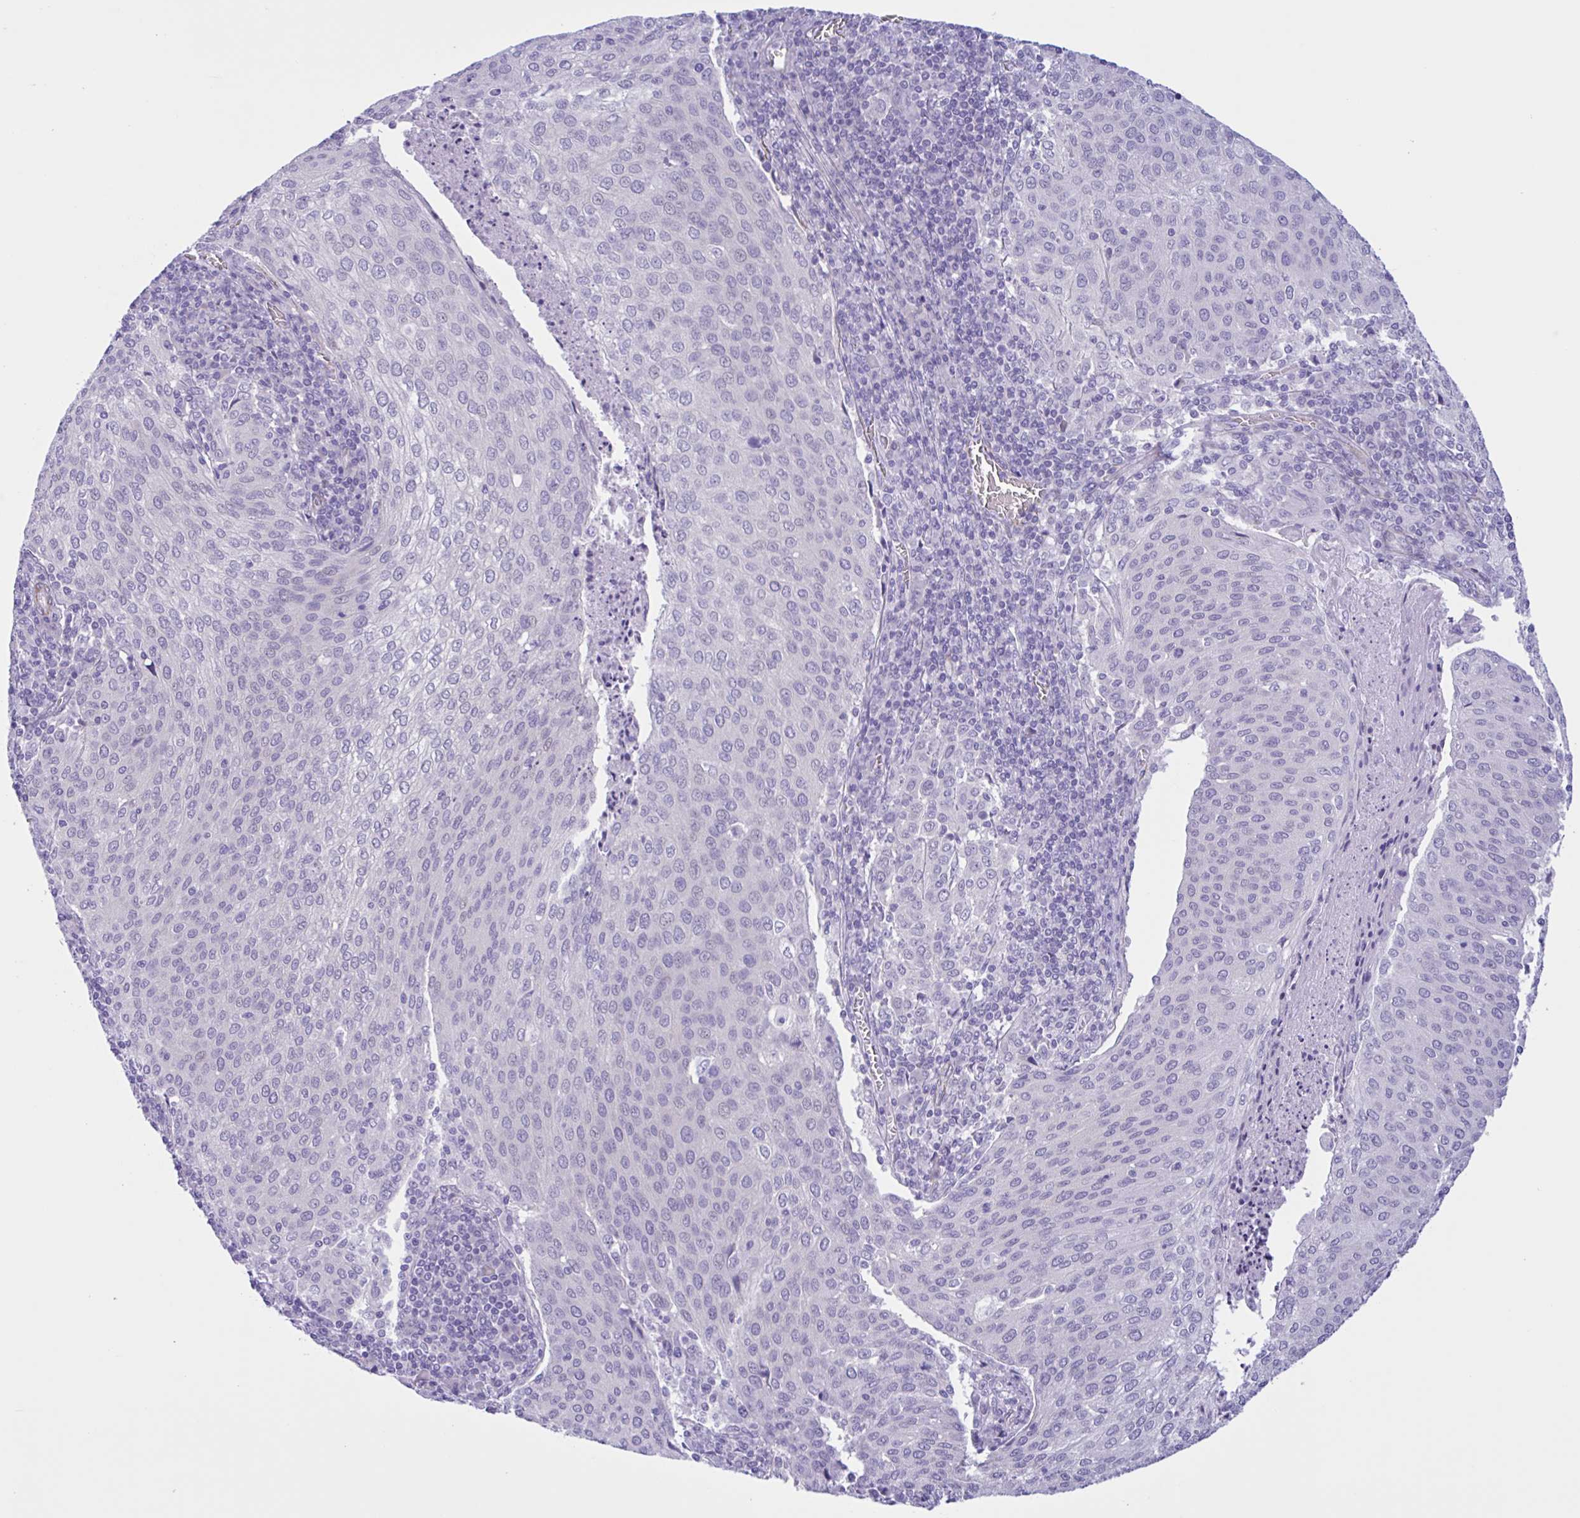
{"staining": {"intensity": "negative", "quantity": "none", "location": "none"}, "tissue": "cervical cancer", "cell_type": "Tumor cells", "image_type": "cancer", "snomed": [{"axis": "morphology", "description": "Squamous cell carcinoma, NOS"}, {"axis": "topography", "description": "Cervix"}], "caption": "DAB immunohistochemical staining of human cervical squamous cell carcinoma reveals no significant expression in tumor cells. (DAB (3,3'-diaminobenzidine) IHC with hematoxylin counter stain).", "gene": "AHCYL2", "patient": {"sex": "female", "age": 46}}